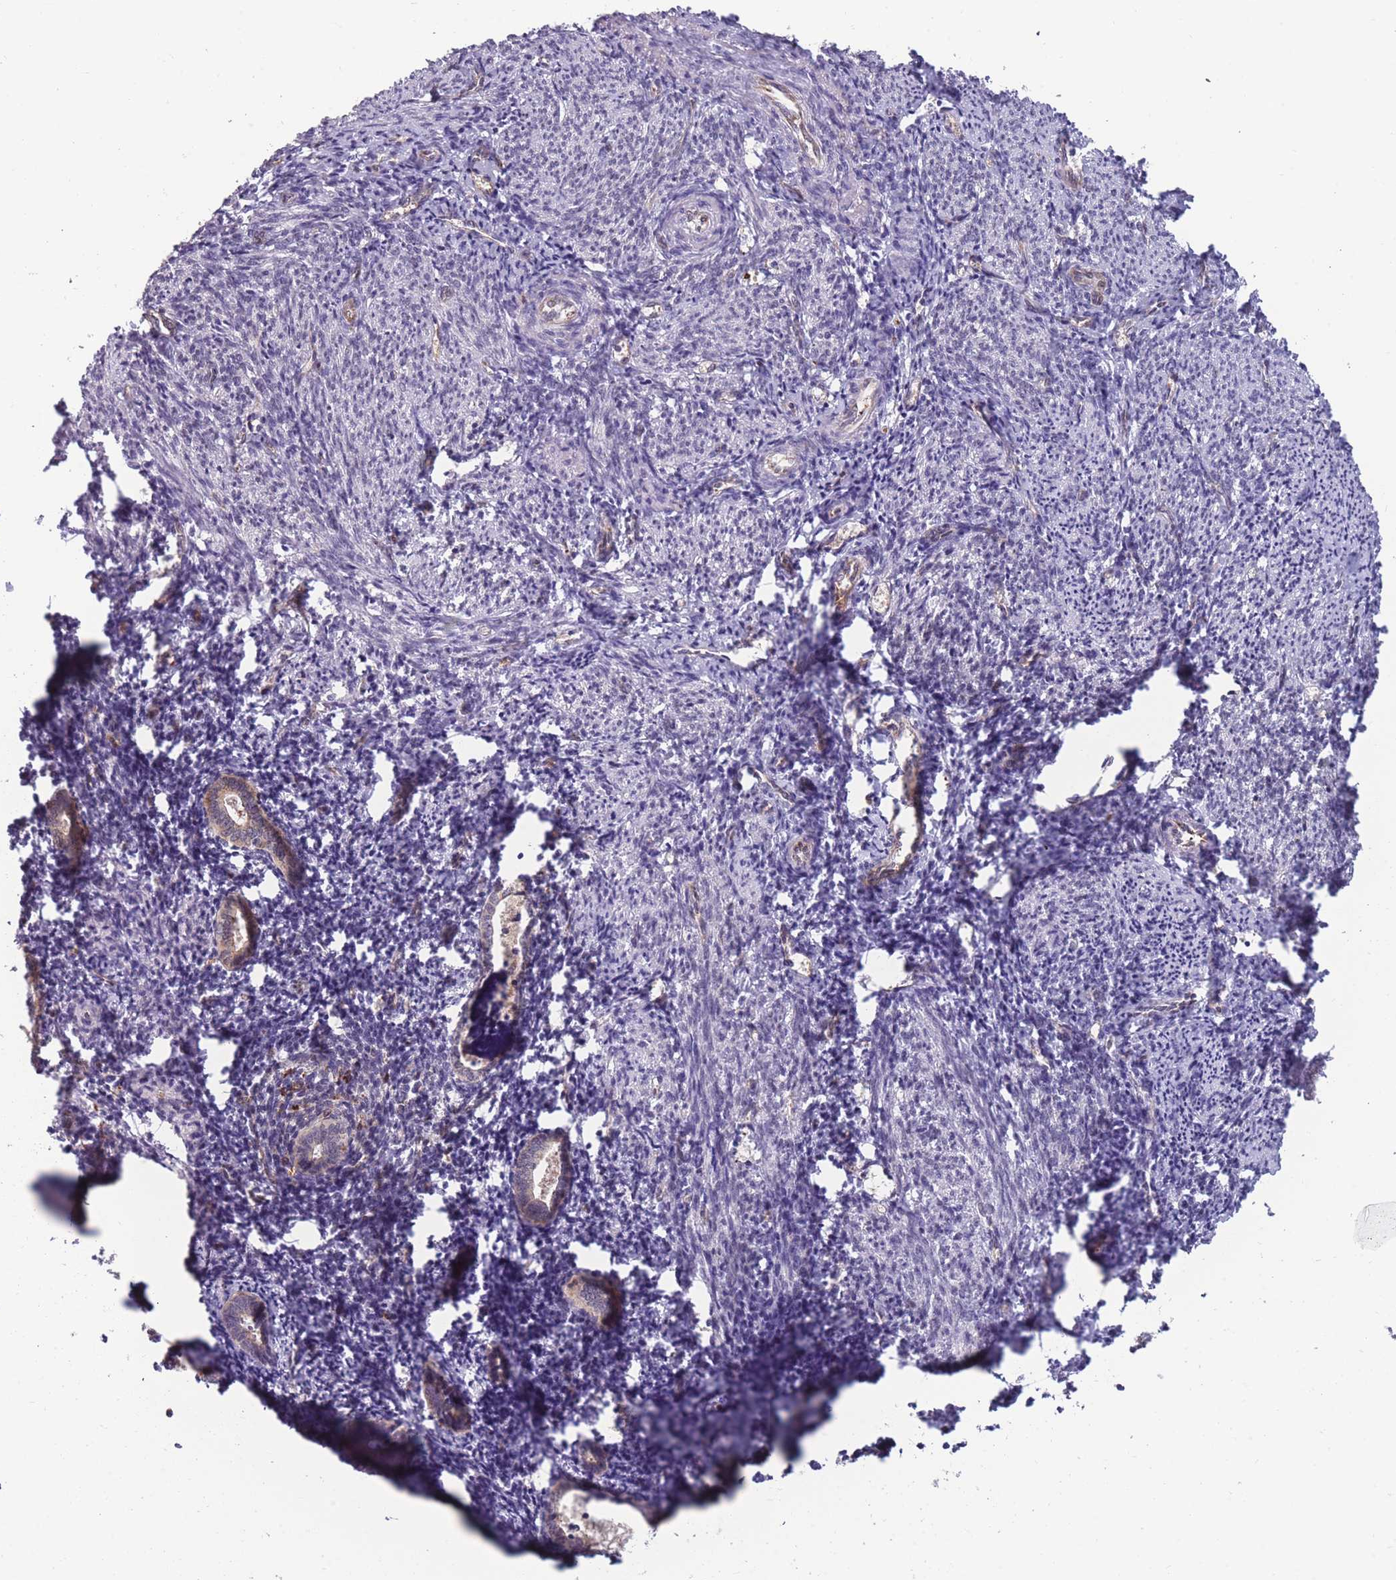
{"staining": {"intensity": "negative", "quantity": "none", "location": "none"}, "tissue": "endometrium", "cell_type": "Cells in endometrial stroma", "image_type": "normal", "snomed": [{"axis": "morphology", "description": "Normal tissue, NOS"}, {"axis": "topography", "description": "Endometrium"}], "caption": "Immunohistochemistry of normal human endometrium shows no expression in cells in endometrial stroma. Brightfield microscopy of IHC stained with DAB (brown) and hematoxylin (blue), captured at high magnification.", "gene": "TMEM121", "patient": {"sex": "female", "age": 54}}